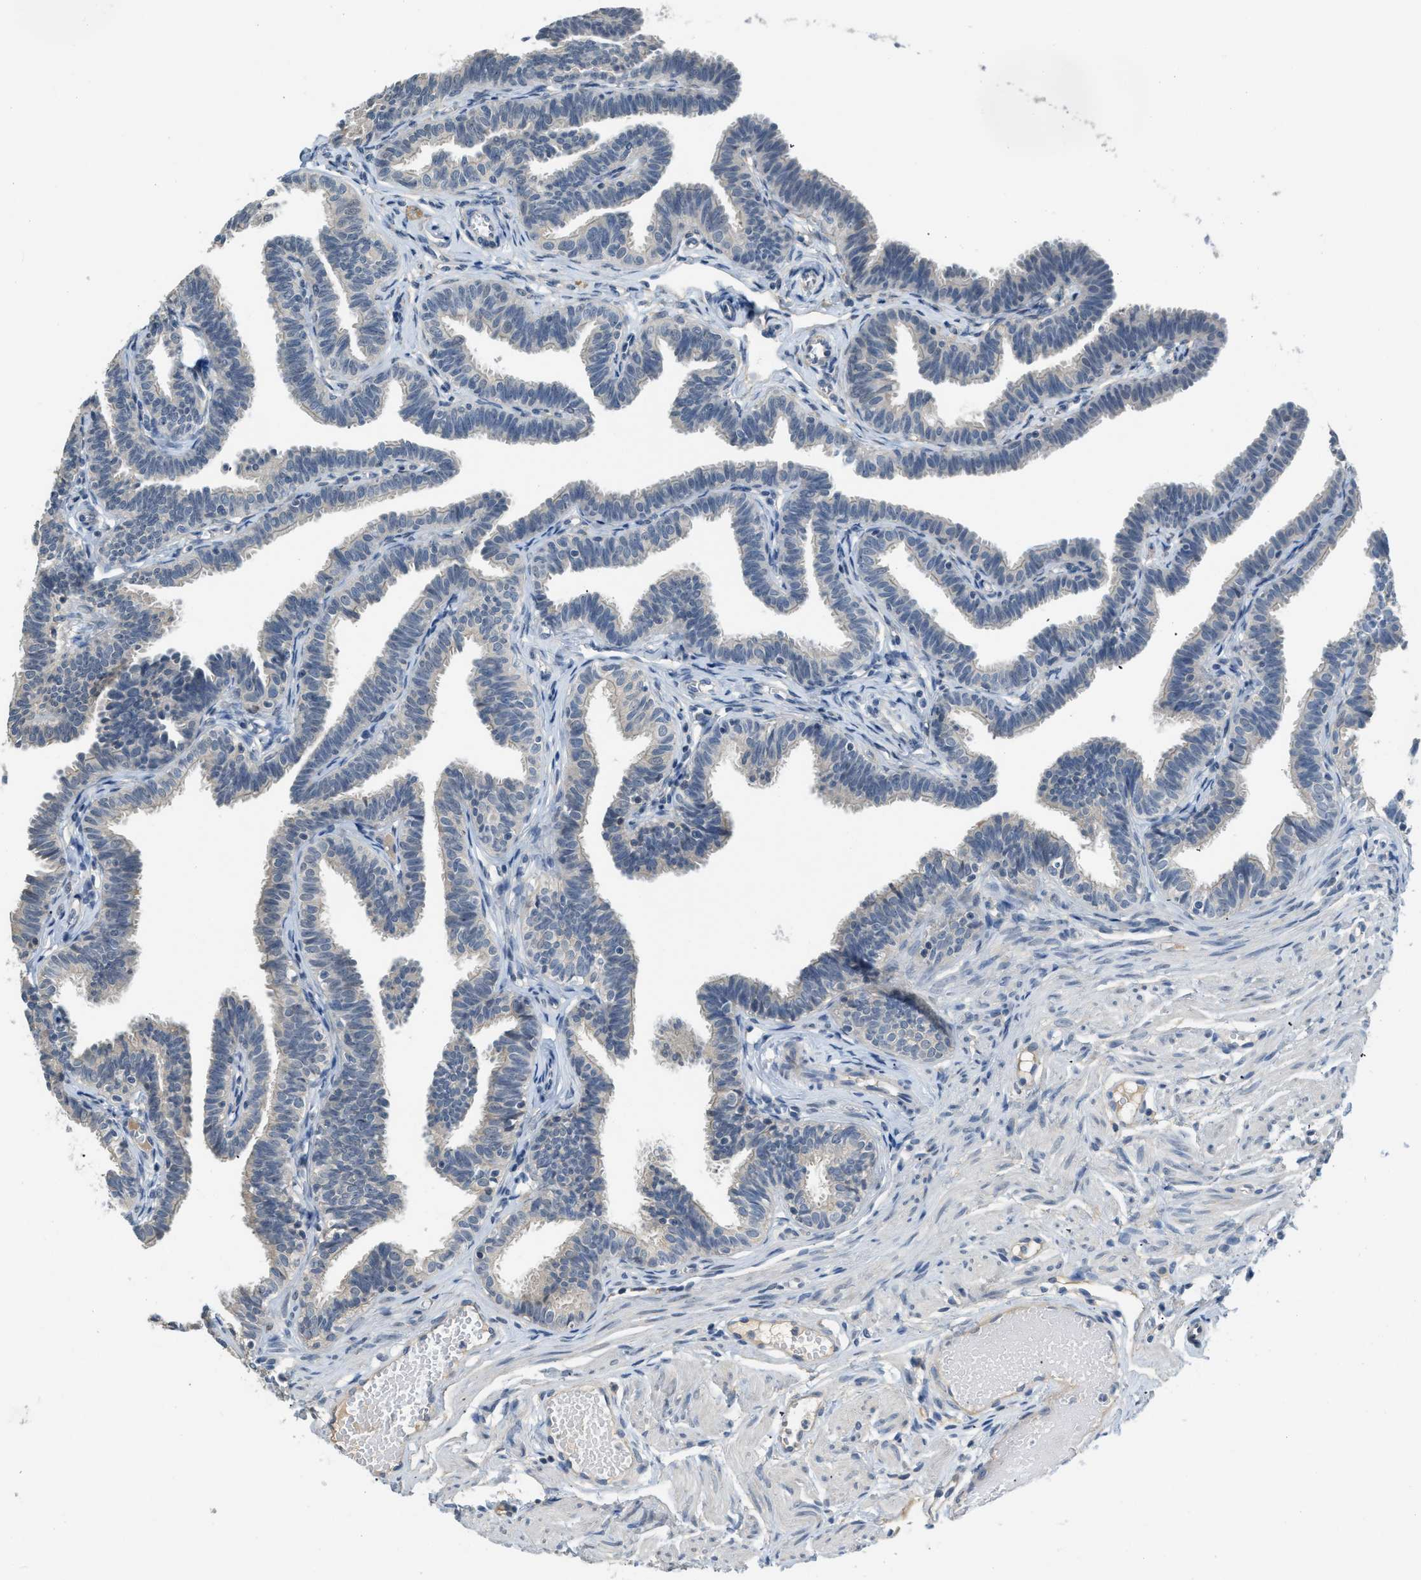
{"staining": {"intensity": "negative", "quantity": "none", "location": "none"}, "tissue": "fallopian tube", "cell_type": "Glandular cells", "image_type": "normal", "snomed": [{"axis": "morphology", "description": "Normal tissue, NOS"}, {"axis": "topography", "description": "Fallopian tube"}, {"axis": "topography", "description": "Ovary"}], "caption": "Immunohistochemistry image of benign fallopian tube: fallopian tube stained with DAB demonstrates no significant protein staining in glandular cells.", "gene": "TMEM154", "patient": {"sex": "female", "age": 23}}